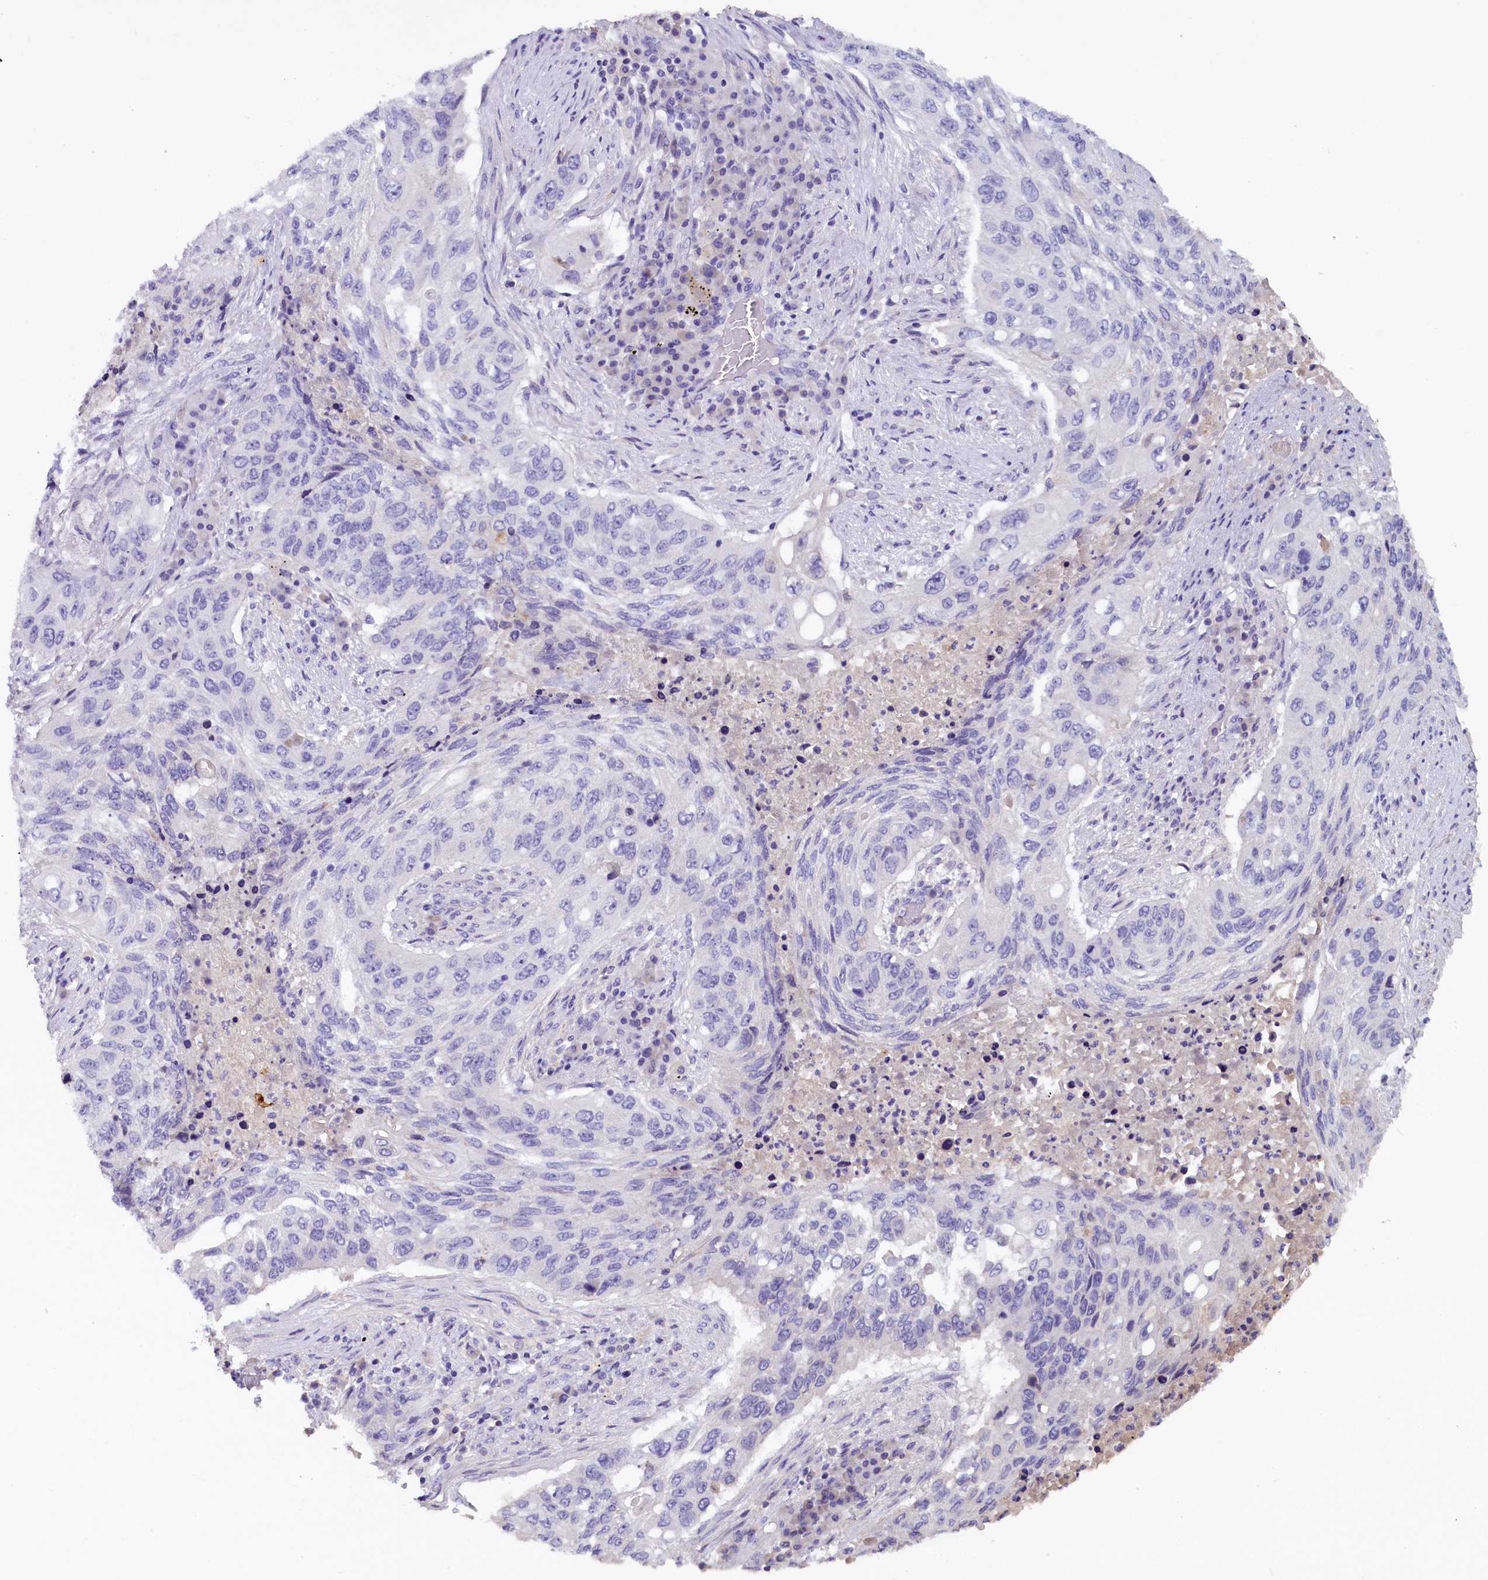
{"staining": {"intensity": "negative", "quantity": "none", "location": "none"}, "tissue": "lung cancer", "cell_type": "Tumor cells", "image_type": "cancer", "snomed": [{"axis": "morphology", "description": "Squamous cell carcinoma, NOS"}, {"axis": "topography", "description": "Lung"}], "caption": "Tumor cells are negative for protein expression in human squamous cell carcinoma (lung).", "gene": "RTTN", "patient": {"sex": "female", "age": 63}}